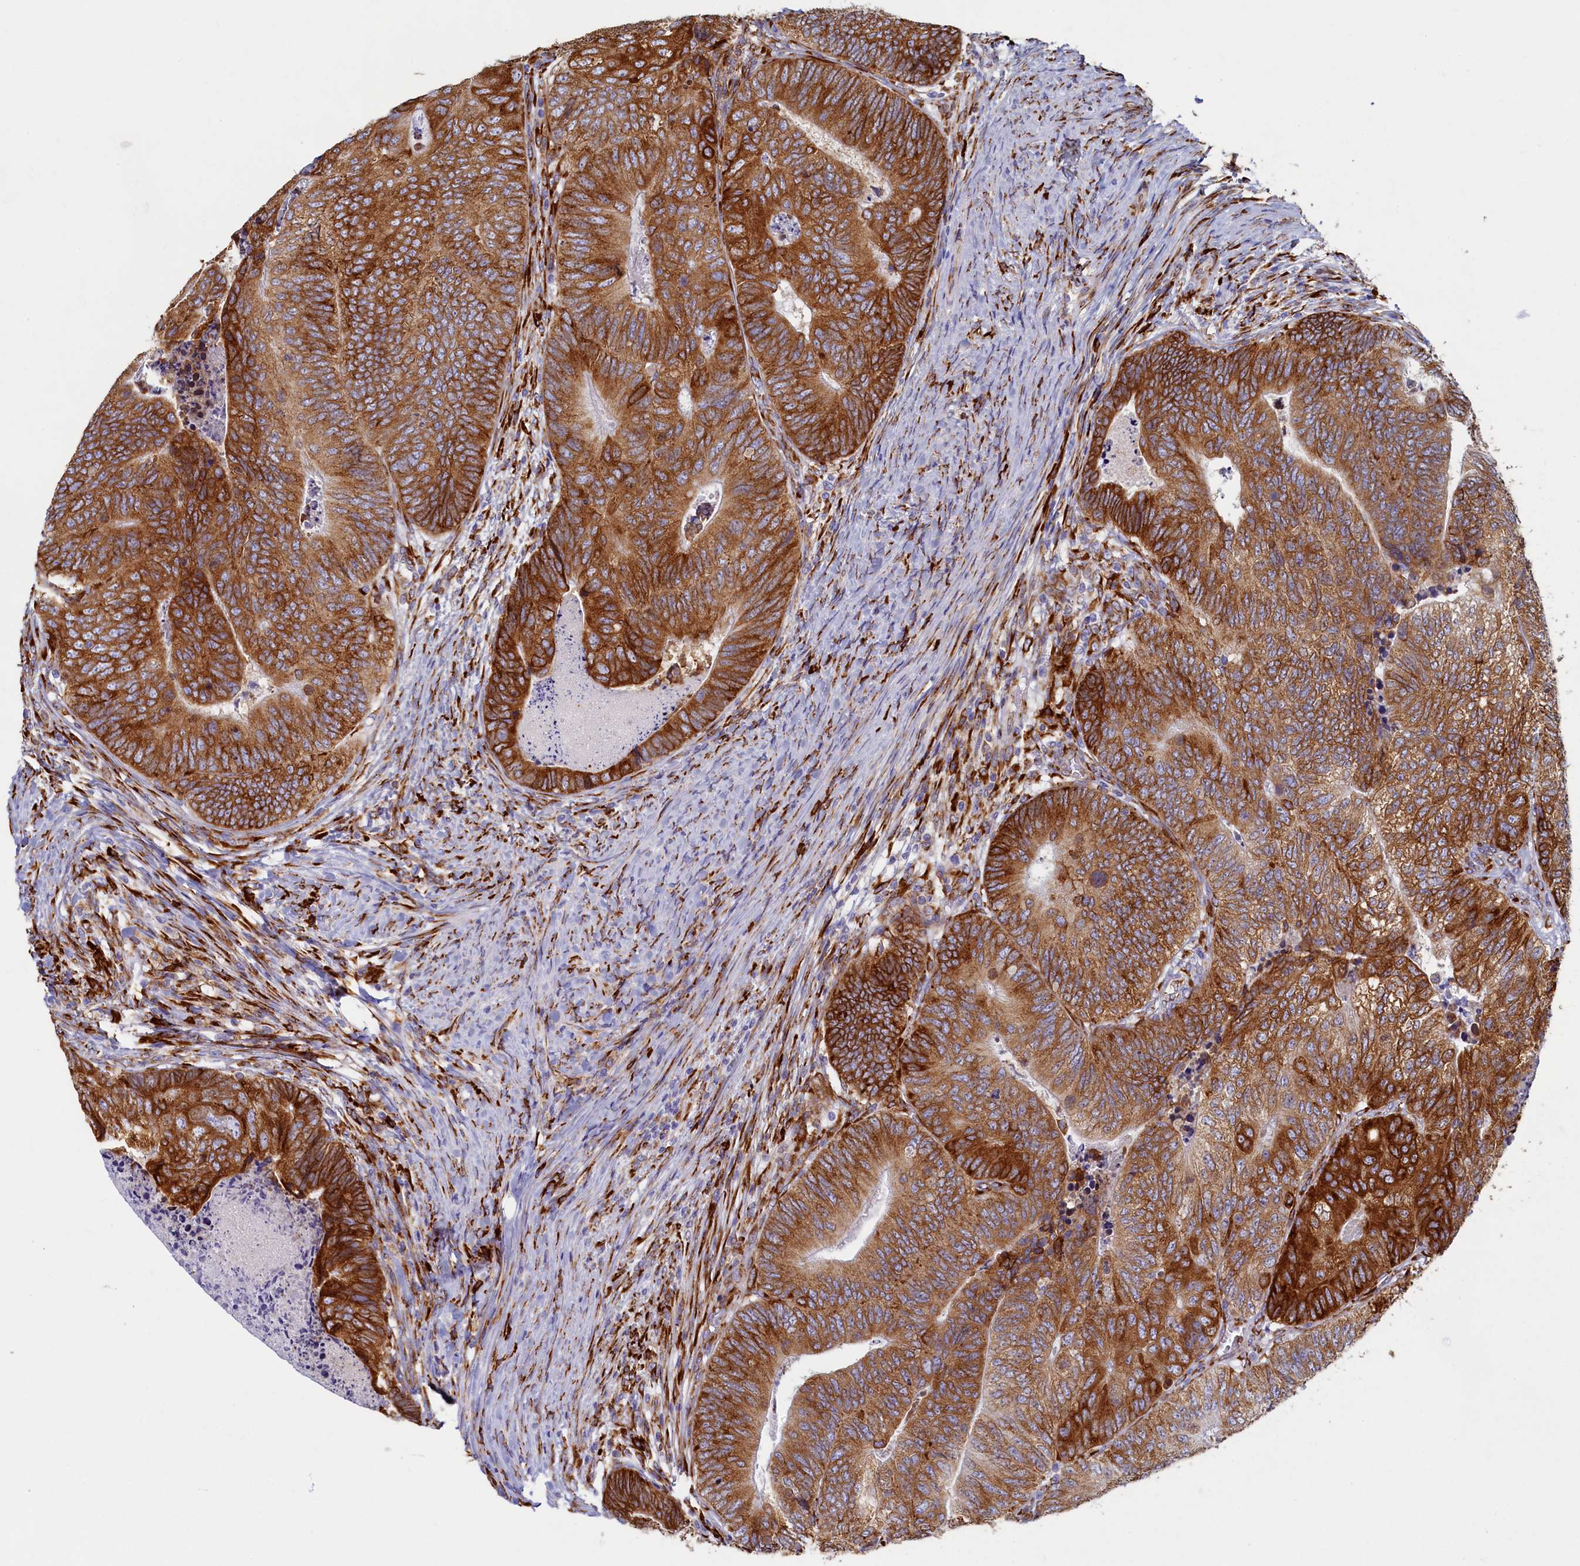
{"staining": {"intensity": "strong", "quantity": ">75%", "location": "cytoplasmic/membranous"}, "tissue": "colorectal cancer", "cell_type": "Tumor cells", "image_type": "cancer", "snomed": [{"axis": "morphology", "description": "Adenocarcinoma, NOS"}, {"axis": "topography", "description": "Colon"}], "caption": "Immunohistochemical staining of human colorectal cancer displays strong cytoplasmic/membranous protein positivity in about >75% of tumor cells. Nuclei are stained in blue.", "gene": "TMEM18", "patient": {"sex": "female", "age": 67}}